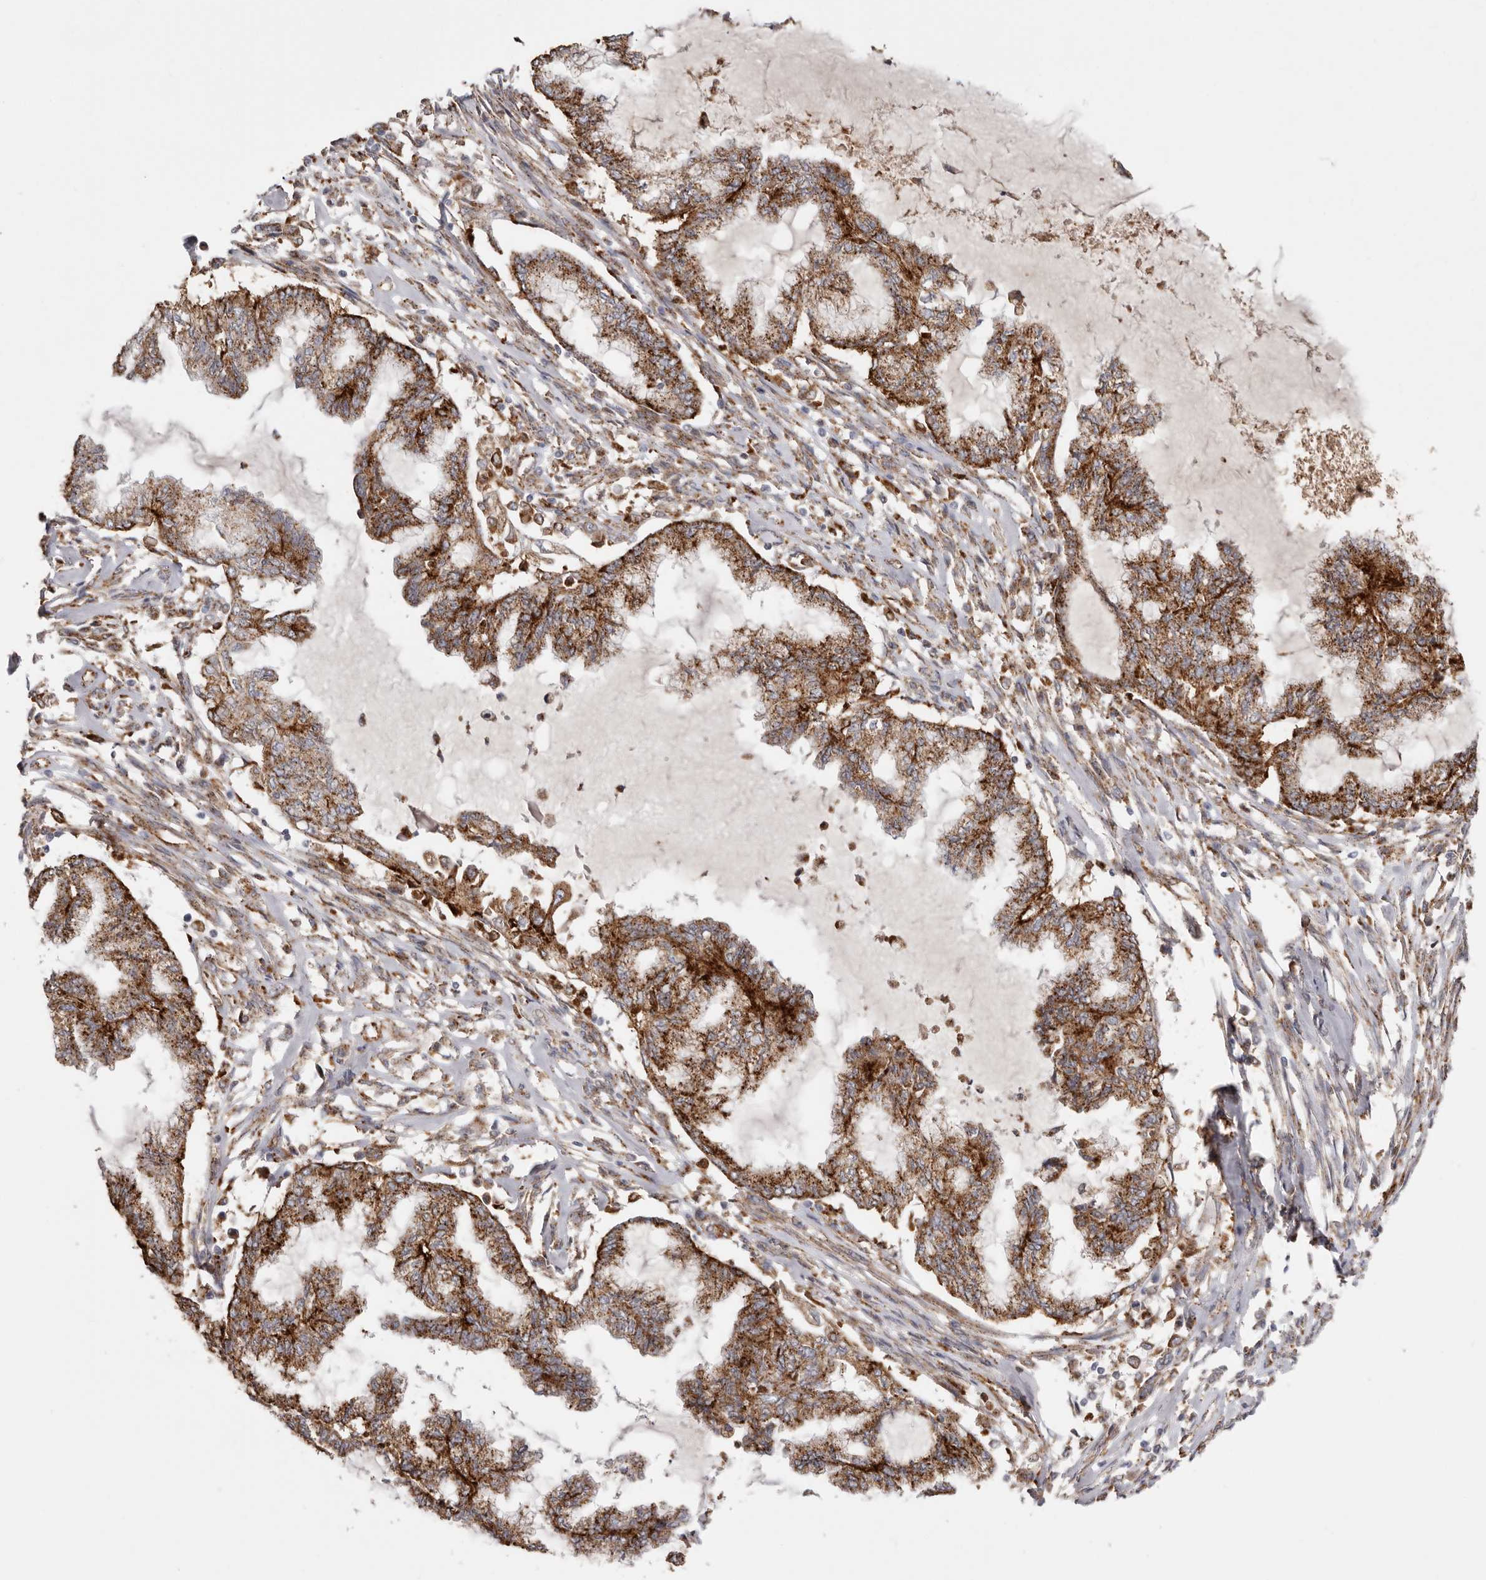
{"staining": {"intensity": "strong", "quantity": ">75%", "location": "cytoplasmic/membranous"}, "tissue": "endometrial cancer", "cell_type": "Tumor cells", "image_type": "cancer", "snomed": [{"axis": "morphology", "description": "Adenocarcinoma, NOS"}, {"axis": "topography", "description": "Endometrium"}], "caption": "An image showing strong cytoplasmic/membranous staining in approximately >75% of tumor cells in endometrial cancer (adenocarcinoma), as visualized by brown immunohistochemical staining.", "gene": "GRN", "patient": {"sex": "female", "age": 86}}